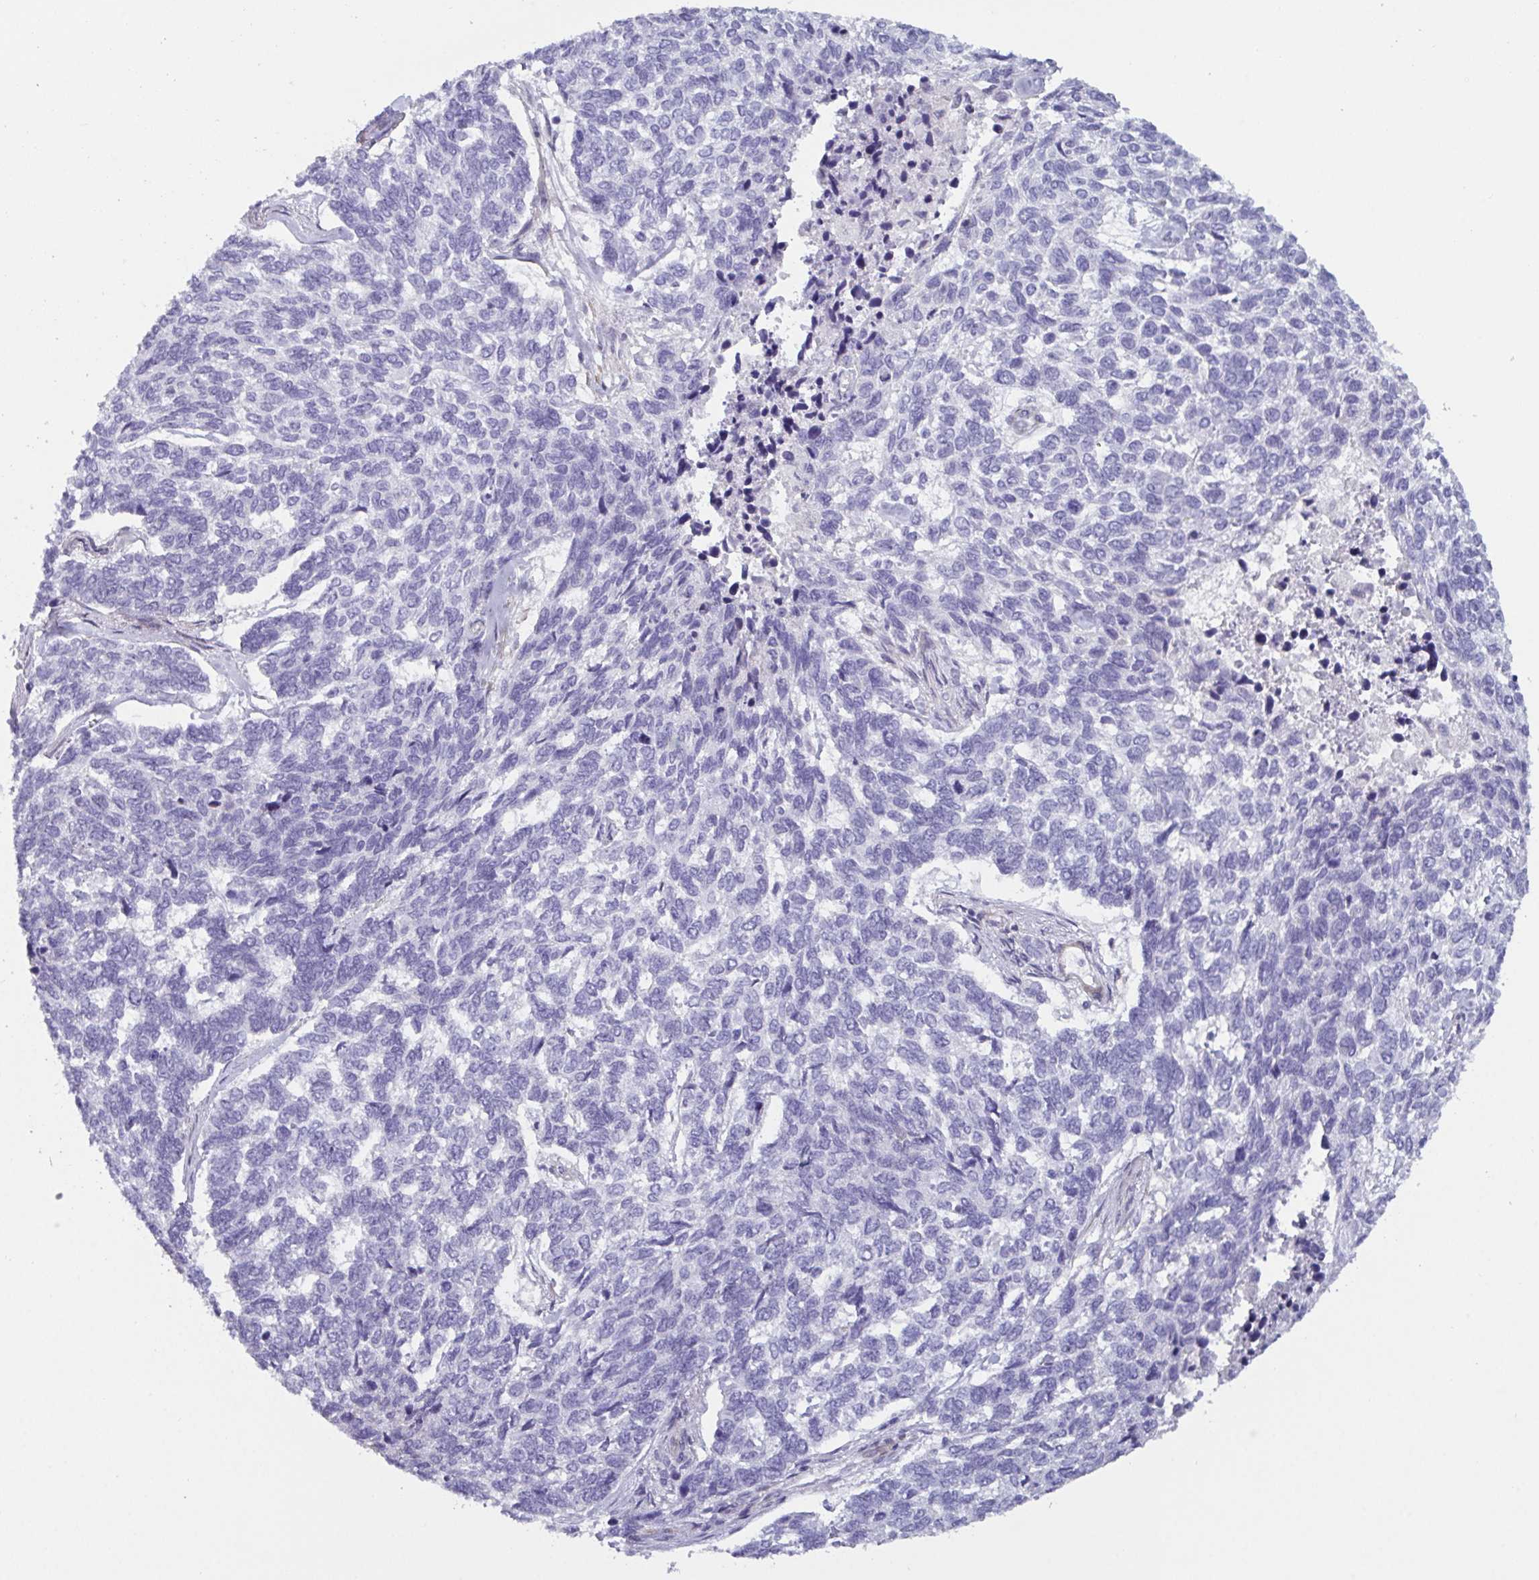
{"staining": {"intensity": "negative", "quantity": "none", "location": "none"}, "tissue": "skin cancer", "cell_type": "Tumor cells", "image_type": "cancer", "snomed": [{"axis": "morphology", "description": "Basal cell carcinoma"}, {"axis": "topography", "description": "Skin"}], "caption": "An IHC micrograph of basal cell carcinoma (skin) is shown. There is no staining in tumor cells of basal cell carcinoma (skin). Brightfield microscopy of immunohistochemistry (IHC) stained with DAB (3,3'-diaminobenzidine) (brown) and hematoxylin (blue), captured at high magnification.", "gene": "OR5P3", "patient": {"sex": "female", "age": 65}}